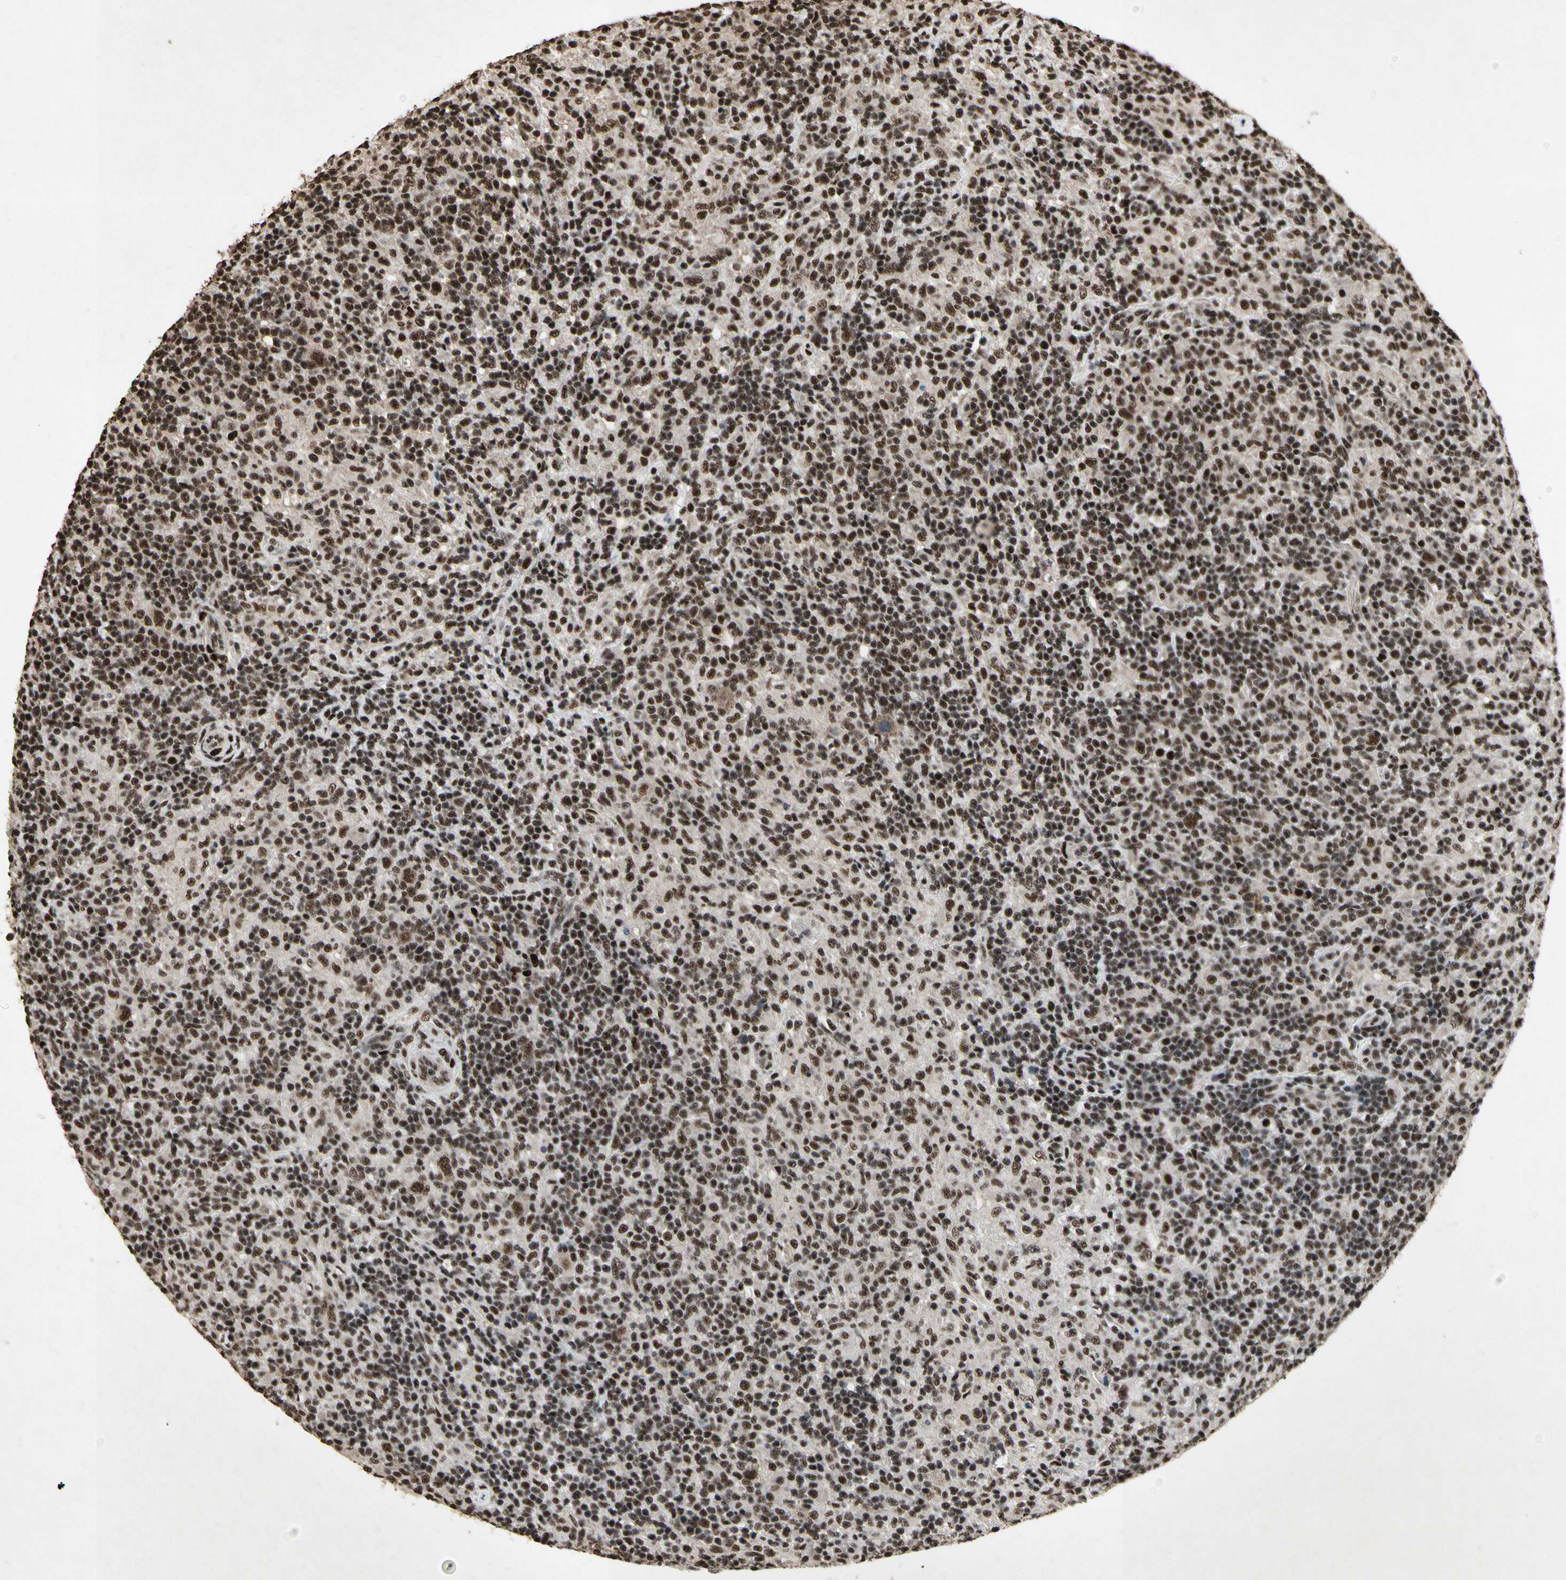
{"staining": {"intensity": "strong", "quantity": ">75%", "location": "nuclear"}, "tissue": "lymphoma", "cell_type": "Tumor cells", "image_type": "cancer", "snomed": [{"axis": "morphology", "description": "Hodgkin's disease, NOS"}, {"axis": "topography", "description": "Lymph node"}], "caption": "The image exhibits staining of Hodgkin's disease, revealing strong nuclear protein expression (brown color) within tumor cells.", "gene": "TBX2", "patient": {"sex": "male", "age": 70}}